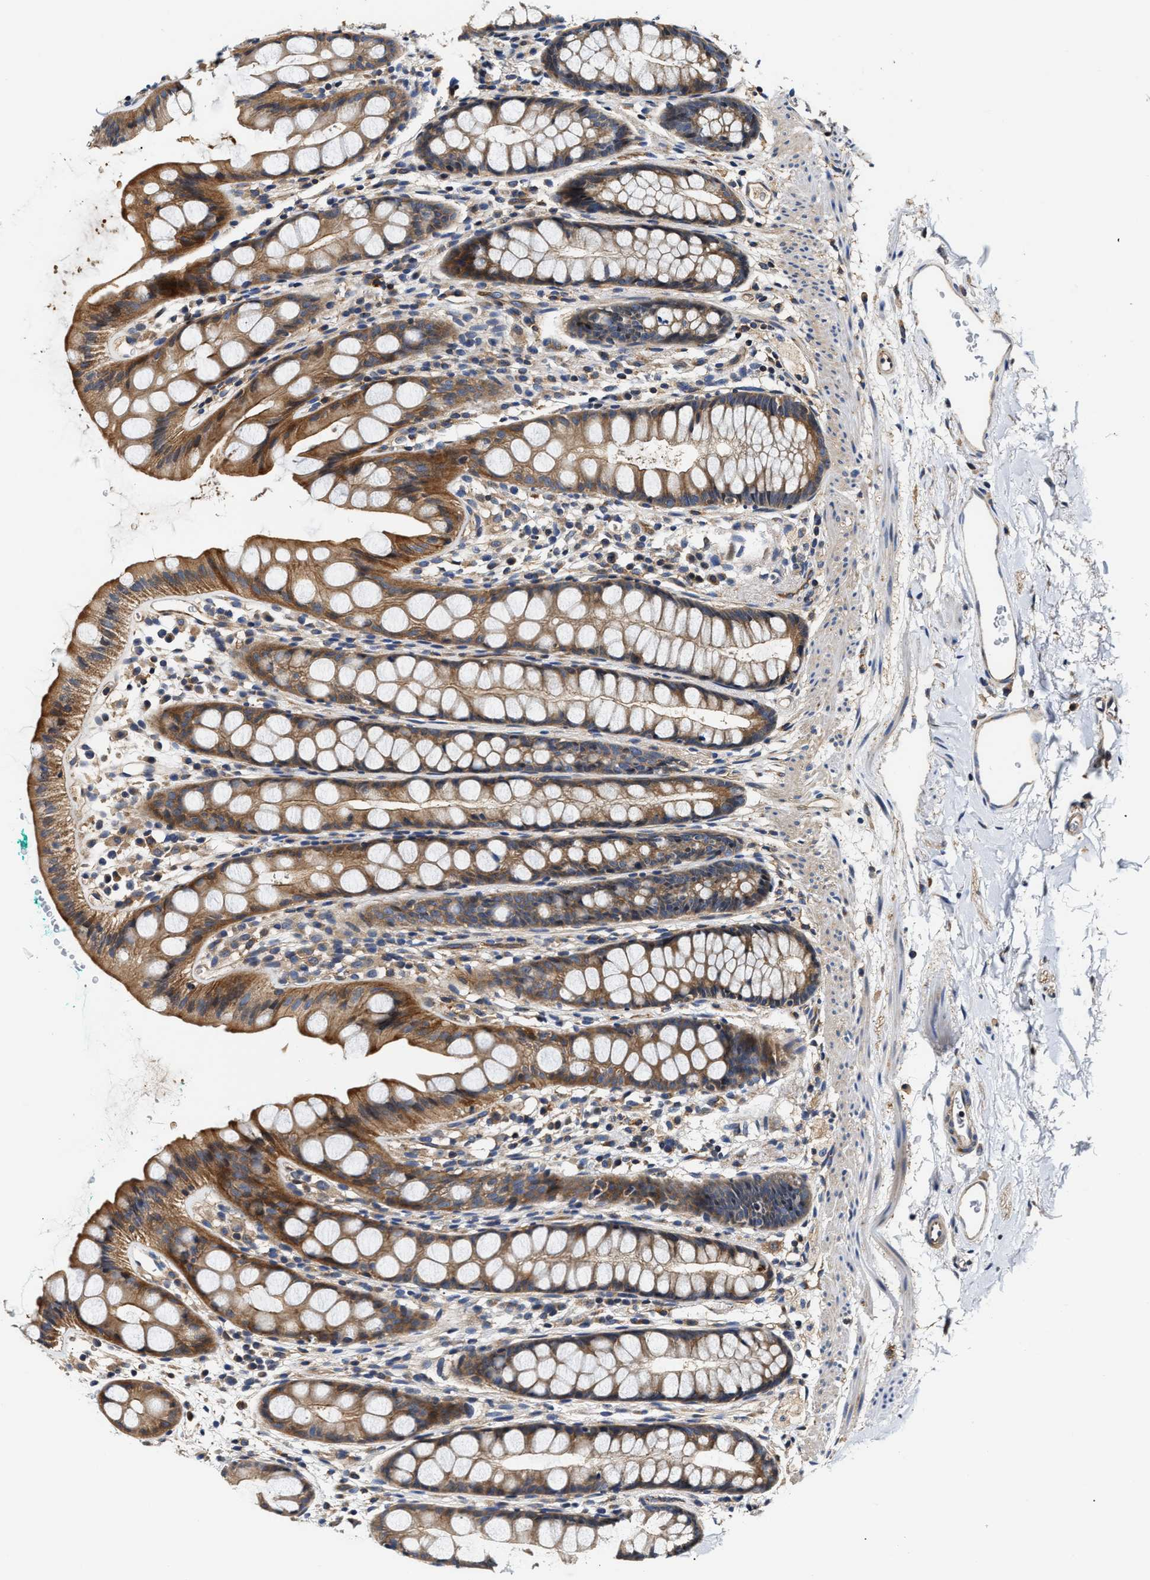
{"staining": {"intensity": "moderate", "quantity": ">75%", "location": "cytoplasmic/membranous"}, "tissue": "rectum", "cell_type": "Glandular cells", "image_type": "normal", "snomed": [{"axis": "morphology", "description": "Normal tissue, NOS"}, {"axis": "topography", "description": "Rectum"}], "caption": "Immunohistochemistry (IHC) photomicrograph of unremarkable rectum: human rectum stained using IHC shows medium levels of moderate protein expression localized specifically in the cytoplasmic/membranous of glandular cells, appearing as a cytoplasmic/membranous brown color.", "gene": "TEX2", "patient": {"sex": "female", "age": 65}}